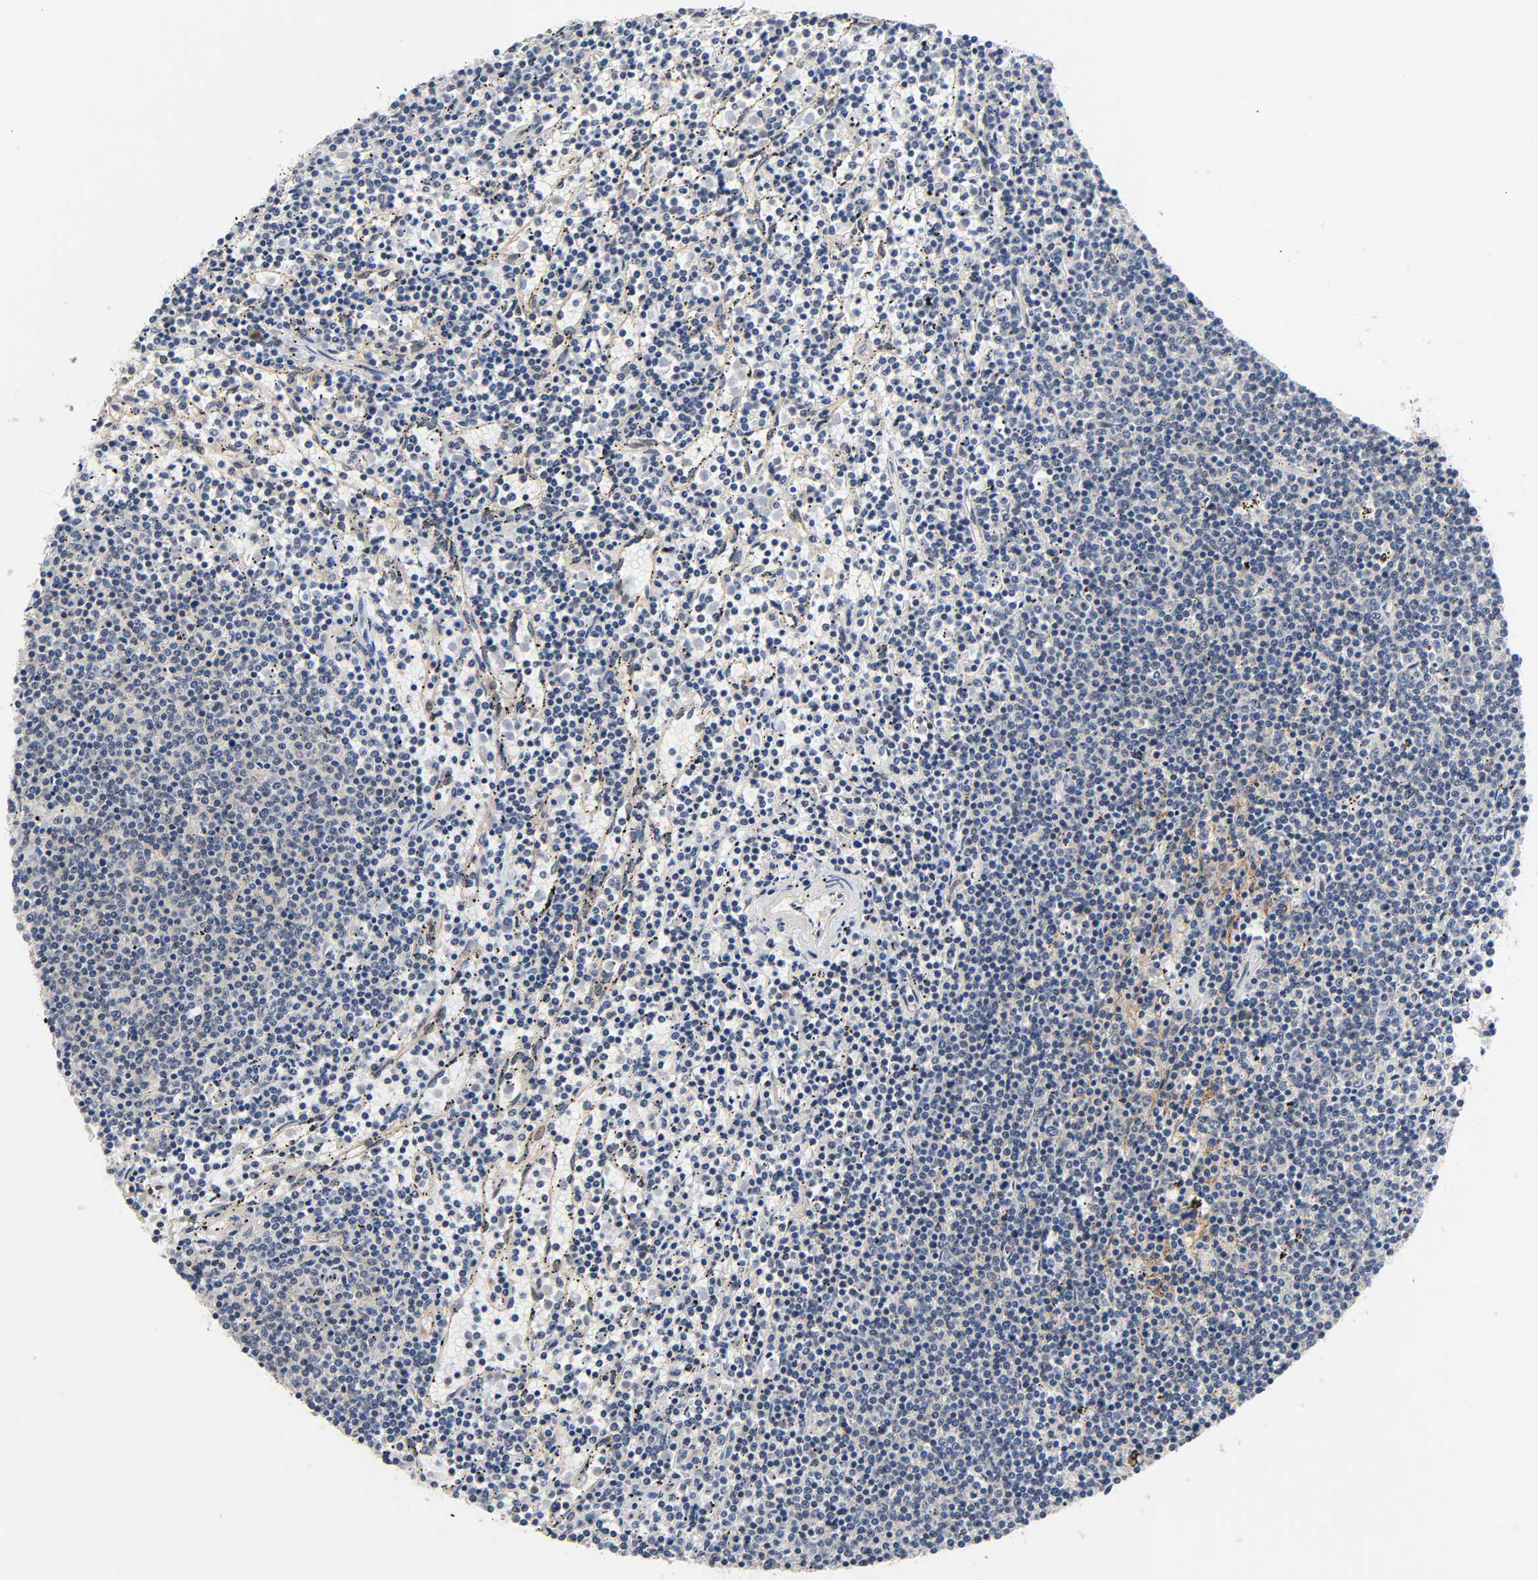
{"staining": {"intensity": "moderate", "quantity": "<25%", "location": "cytoplasmic/membranous"}, "tissue": "lymphoma", "cell_type": "Tumor cells", "image_type": "cancer", "snomed": [{"axis": "morphology", "description": "Malignant lymphoma, non-Hodgkin's type, Low grade"}, {"axis": "topography", "description": "Spleen"}], "caption": "Moderate cytoplasmic/membranous protein staining is present in approximately <25% of tumor cells in lymphoma.", "gene": "PRKAB1", "patient": {"sex": "female", "age": 50}}